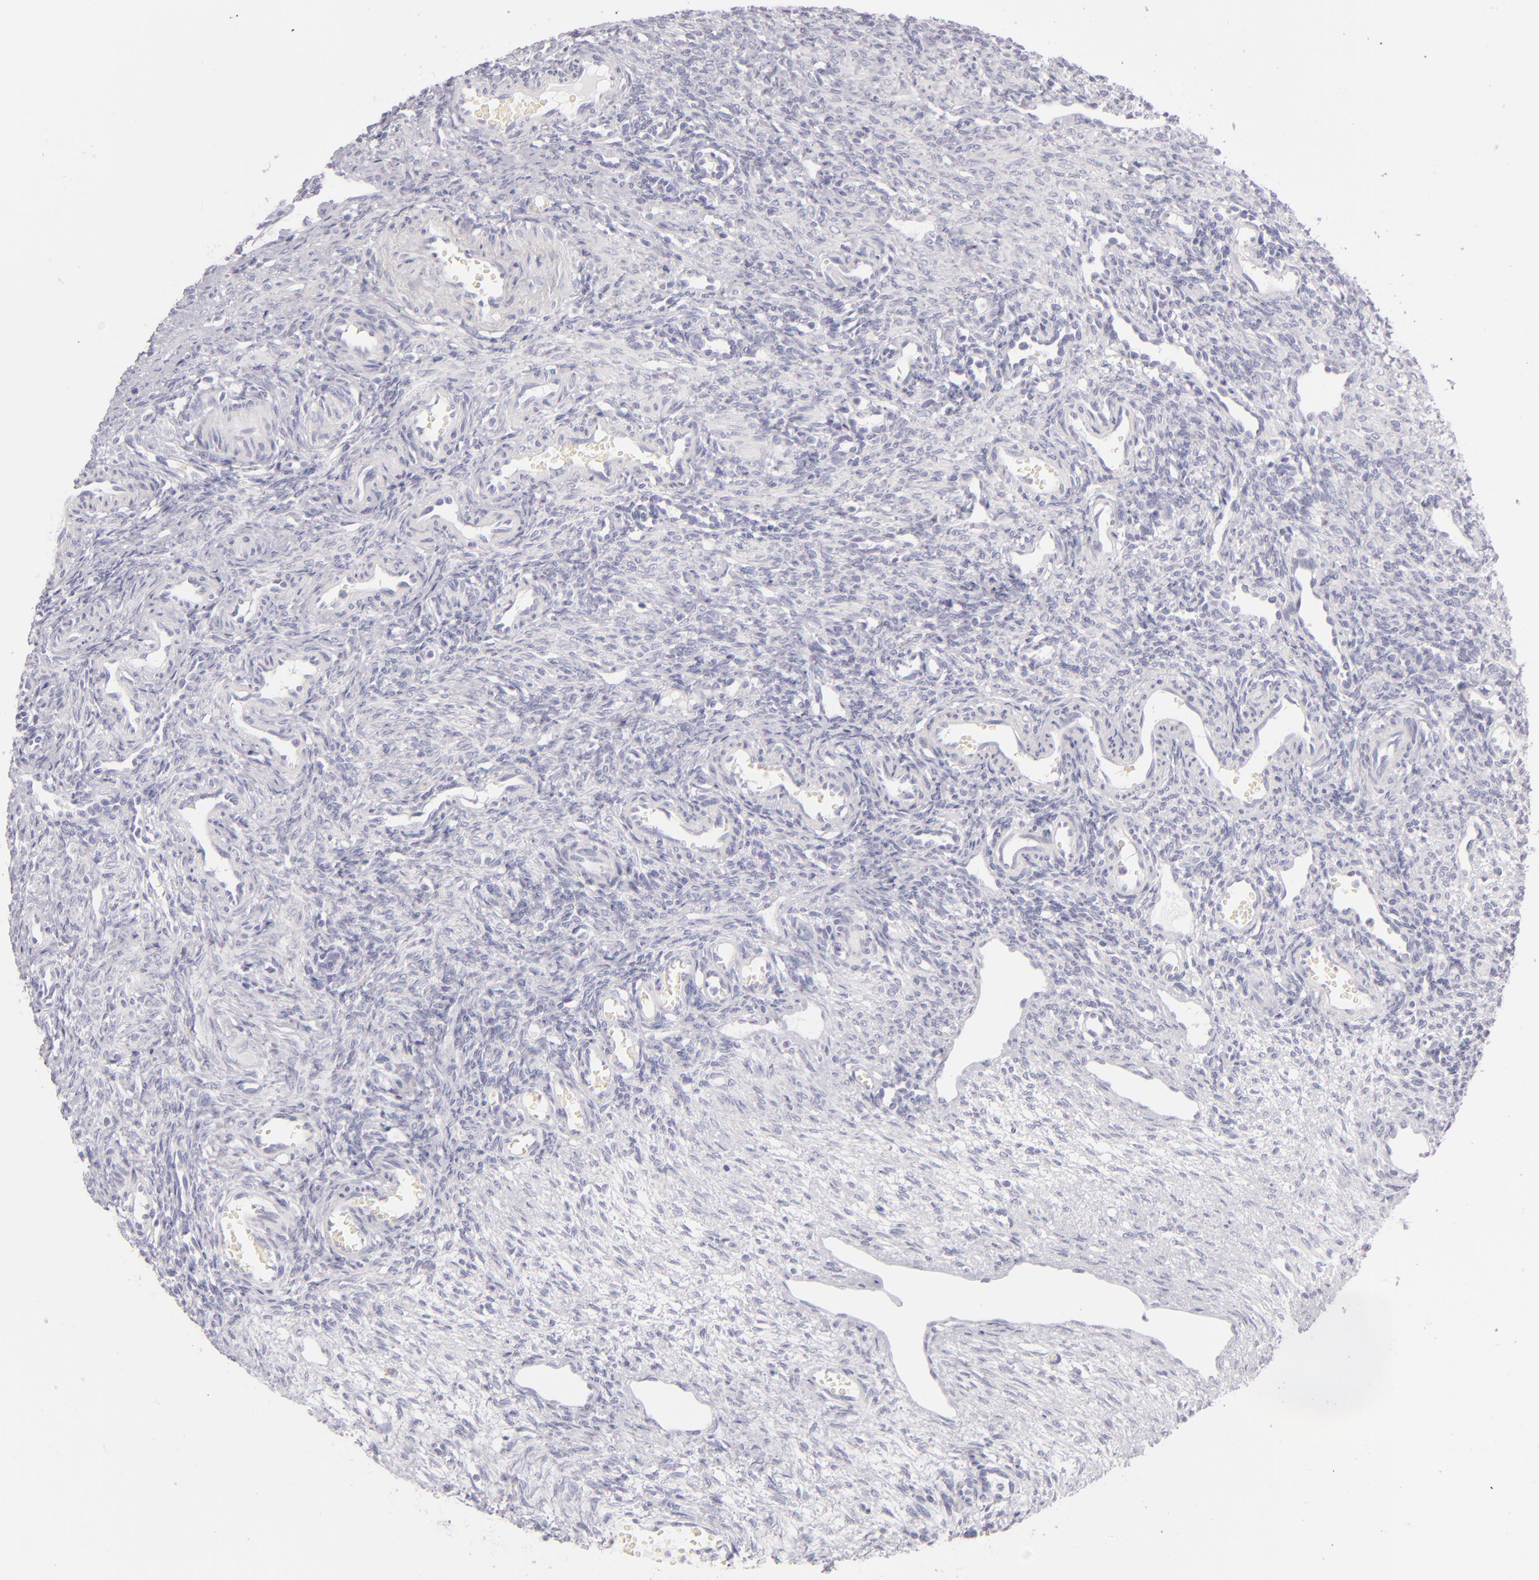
{"staining": {"intensity": "negative", "quantity": "none", "location": "none"}, "tissue": "ovary", "cell_type": "Follicle cells", "image_type": "normal", "snomed": [{"axis": "morphology", "description": "Normal tissue, NOS"}, {"axis": "topography", "description": "Ovary"}], "caption": "Immunohistochemical staining of benign human ovary displays no significant expression in follicle cells.", "gene": "CD207", "patient": {"sex": "female", "age": 33}}